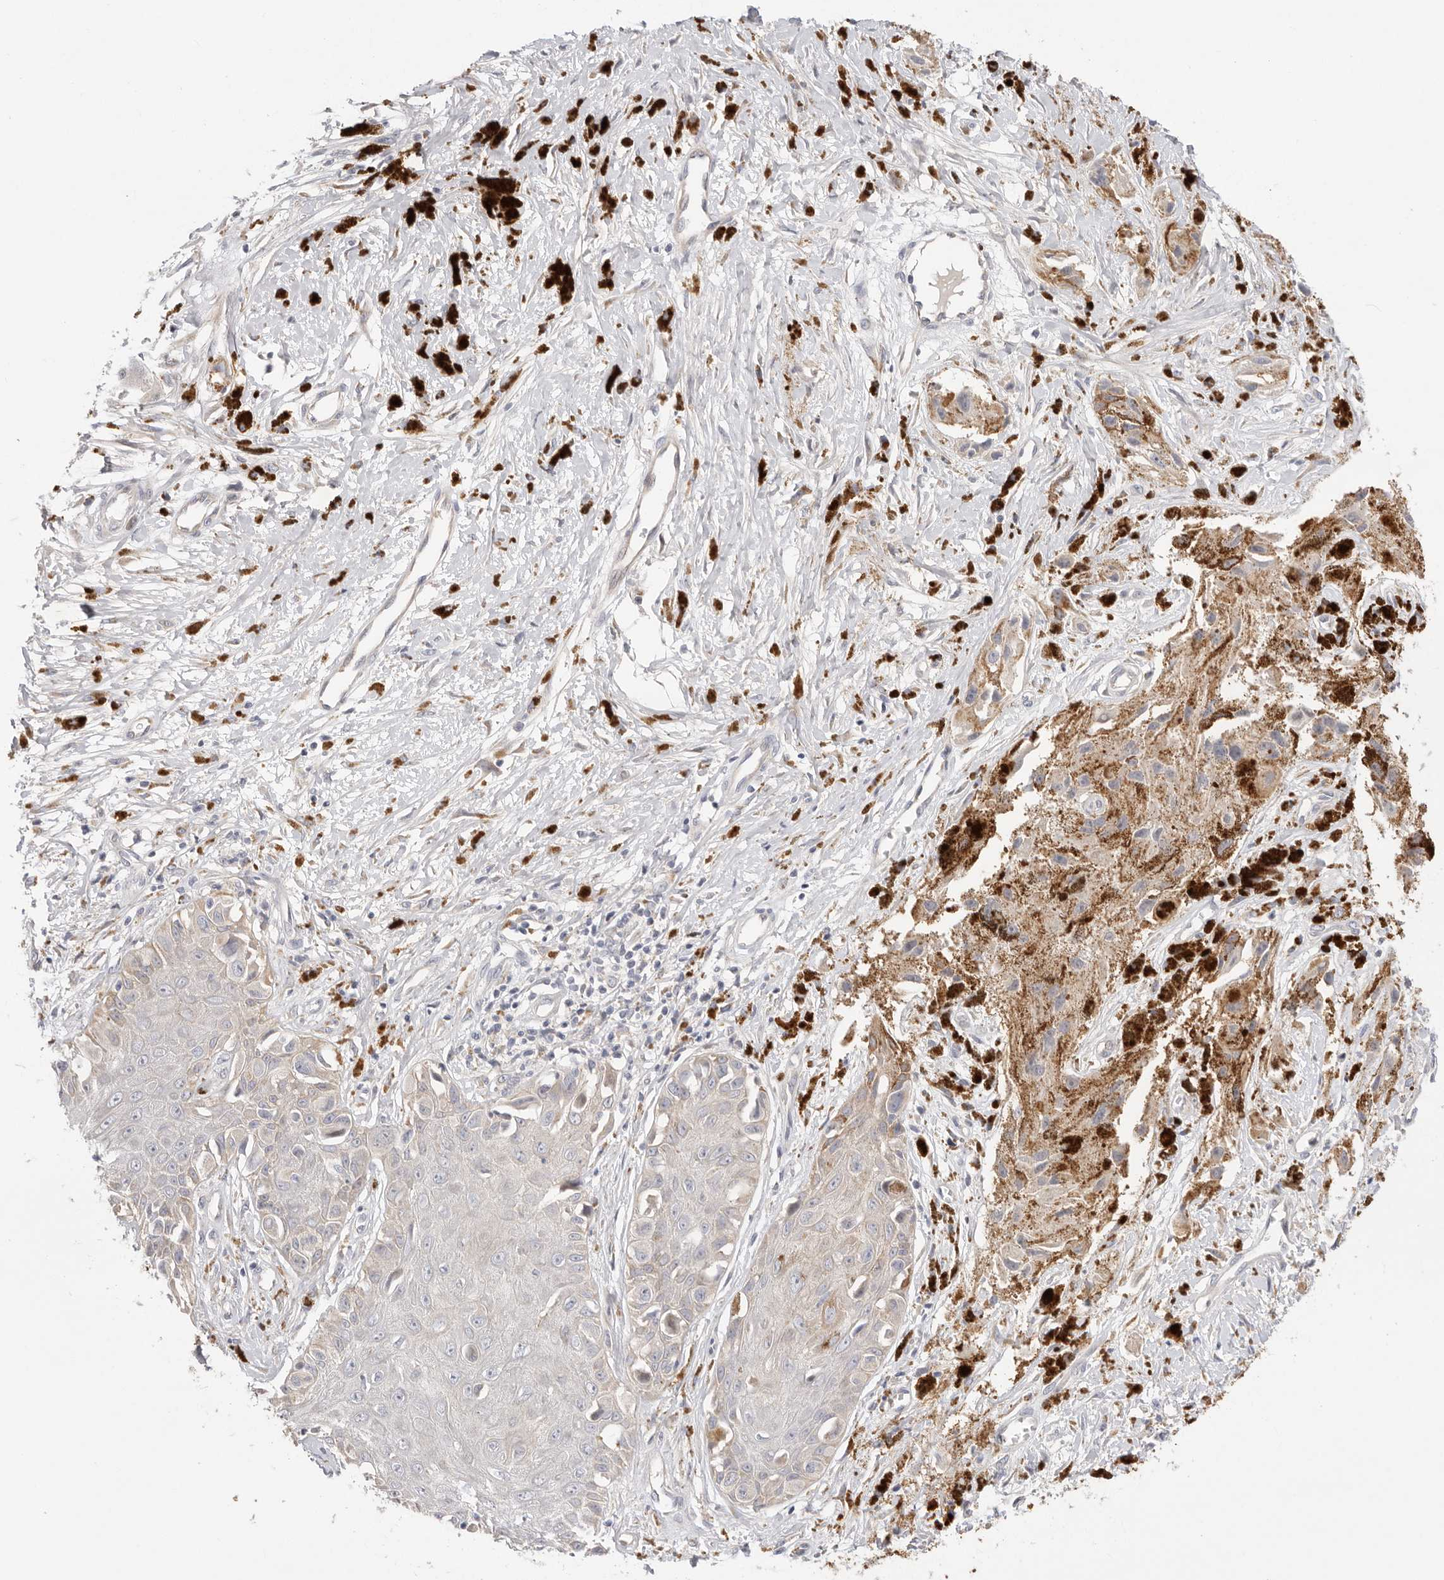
{"staining": {"intensity": "negative", "quantity": "none", "location": "none"}, "tissue": "melanoma", "cell_type": "Tumor cells", "image_type": "cancer", "snomed": [{"axis": "morphology", "description": "Malignant melanoma, NOS"}, {"axis": "topography", "description": "Skin"}], "caption": "Human malignant melanoma stained for a protein using immunohistochemistry reveals no positivity in tumor cells.", "gene": "USH1C", "patient": {"sex": "male", "age": 88}}